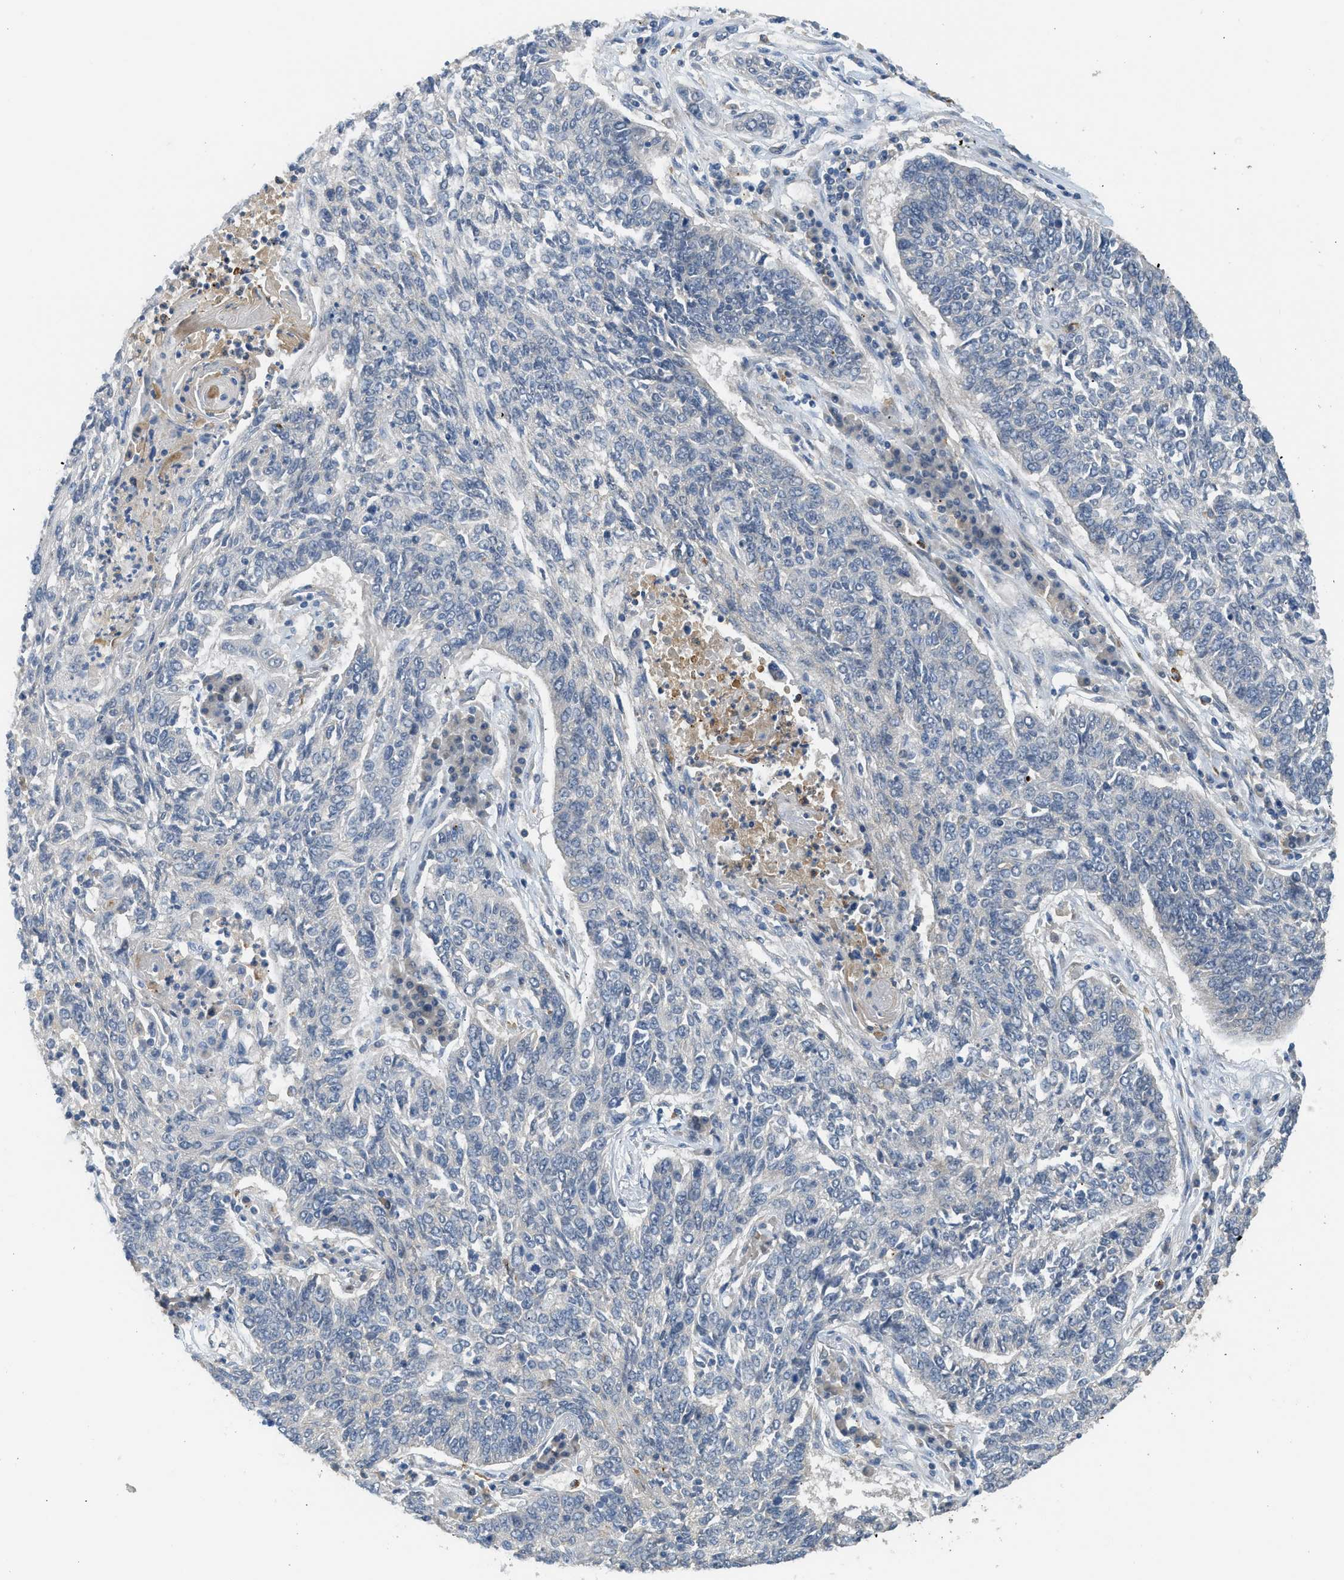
{"staining": {"intensity": "negative", "quantity": "none", "location": "none"}, "tissue": "lung cancer", "cell_type": "Tumor cells", "image_type": "cancer", "snomed": [{"axis": "morphology", "description": "Normal tissue, NOS"}, {"axis": "morphology", "description": "Squamous cell carcinoma, NOS"}, {"axis": "topography", "description": "Cartilage tissue"}, {"axis": "topography", "description": "Bronchus"}, {"axis": "topography", "description": "Lung"}], "caption": "Image shows no significant protein expression in tumor cells of squamous cell carcinoma (lung).", "gene": "RHBDF2", "patient": {"sex": "female", "age": 49}}